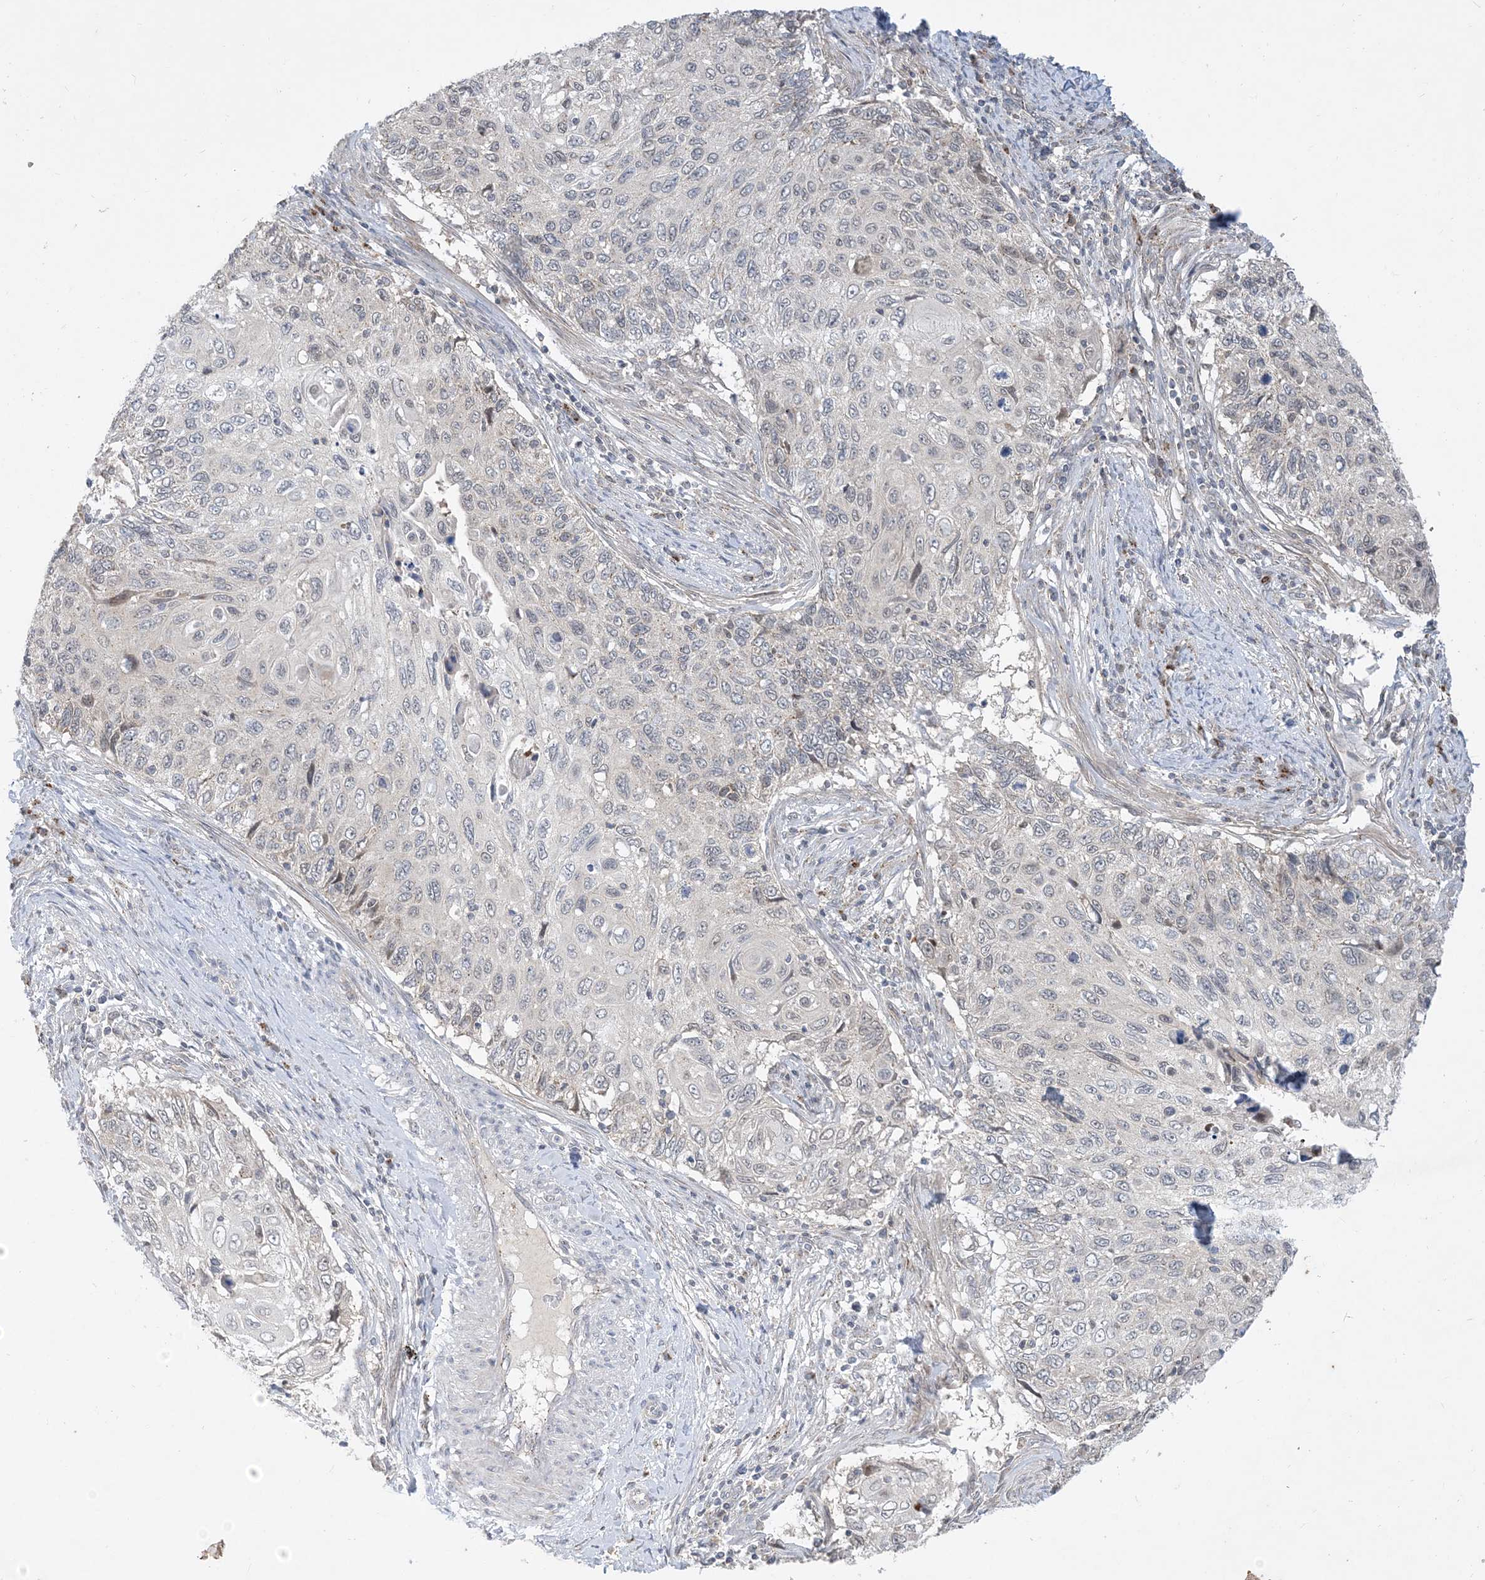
{"staining": {"intensity": "weak", "quantity": "<25%", "location": "nuclear"}, "tissue": "cervical cancer", "cell_type": "Tumor cells", "image_type": "cancer", "snomed": [{"axis": "morphology", "description": "Squamous cell carcinoma, NOS"}, {"axis": "topography", "description": "Cervix"}], "caption": "Immunohistochemistry (IHC) micrograph of human cervical squamous cell carcinoma stained for a protein (brown), which reveals no expression in tumor cells.", "gene": "CCDC14", "patient": {"sex": "female", "age": 70}}